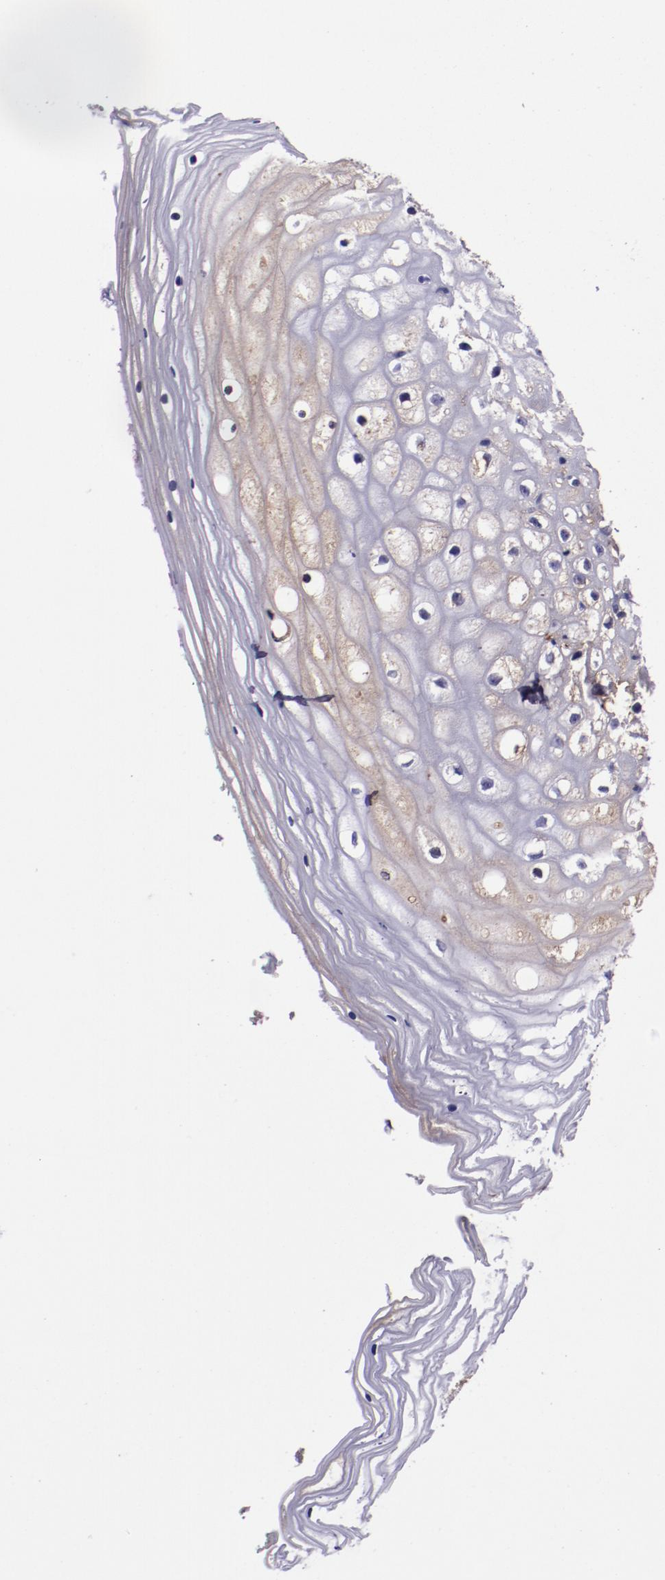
{"staining": {"intensity": "weak", "quantity": "25%-75%", "location": "cytoplasmic/membranous"}, "tissue": "vagina", "cell_type": "Squamous epithelial cells", "image_type": "normal", "snomed": [{"axis": "morphology", "description": "Normal tissue, NOS"}, {"axis": "topography", "description": "Vagina"}], "caption": "Protein expression by immunohistochemistry (IHC) reveals weak cytoplasmic/membranous positivity in about 25%-75% of squamous epithelial cells in benign vagina.", "gene": "APOH", "patient": {"sex": "female", "age": 46}}